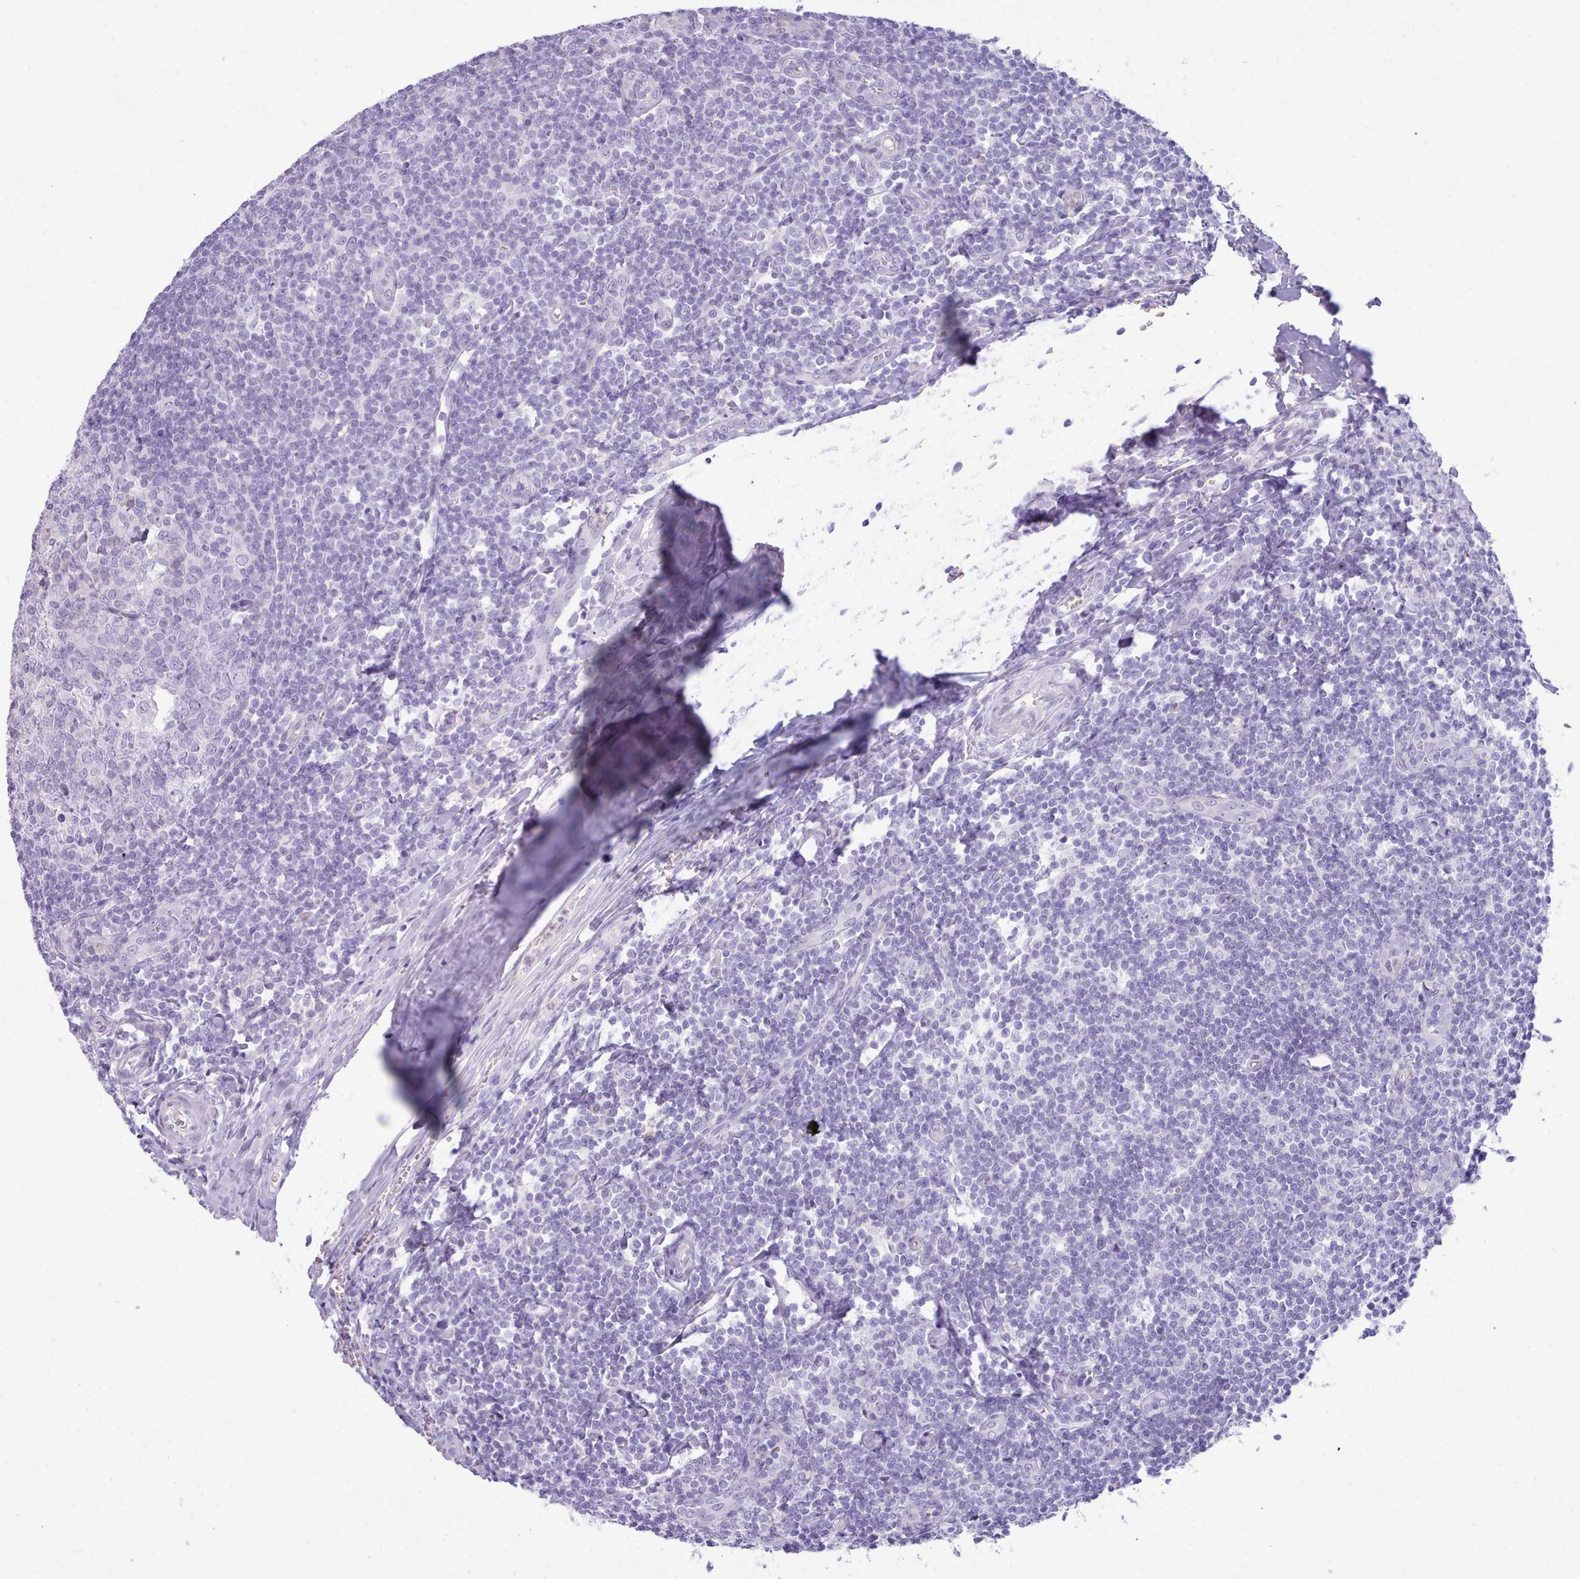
{"staining": {"intensity": "negative", "quantity": "none", "location": "none"}, "tissue": "tonsil", "cell_type": "Germinal center cells", "image_type": "normal", "snomed": [{"axis": "morphology", "description": "Normal tissue, NOS"}, {"axis": "topography", "description": "Tonsil"}], "caption": "Histopathology image shows no significant protein positivity in germinal center cells of normal tonsil.", "gene": "NKX1", "patient": {"sex": "male", "age": 27}}